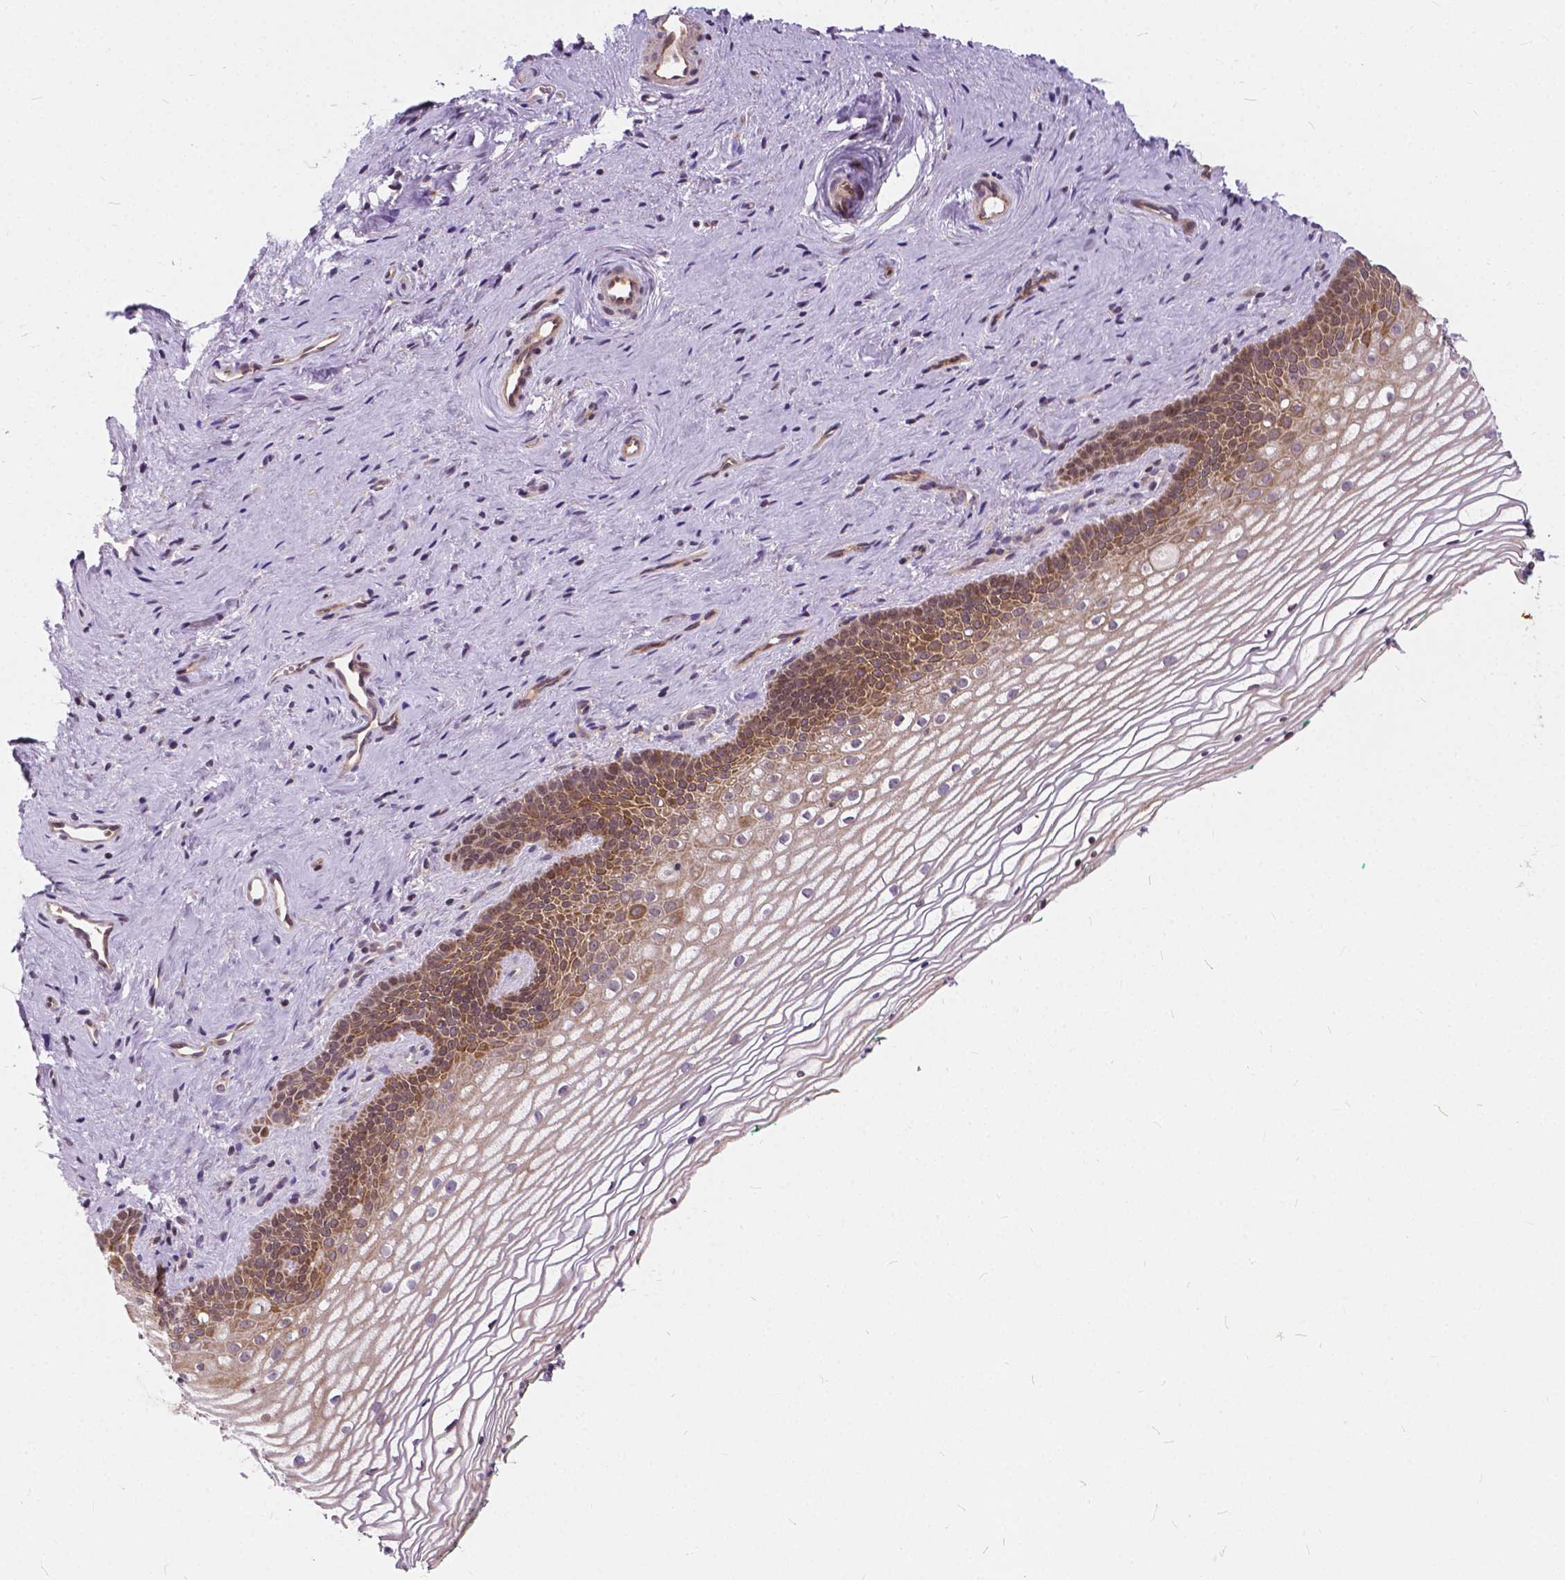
{"staining": {"intensity": "moderate", "quantity": "25%-75%", "location": "cytoplasmic/membranous"}, "tissue": "vagina", "cell_type": "Squamous epithelial cells", "image_type": "normal", "snomed": [{"axis": "morphology", "description": "Normal tissue, NOS"}, {"axis": "topography", "description": "Vagina"}], "caption": "The image demonstrates immunohistochemical staining of unremarkable vagina. There is moderate cytoplasmic/membranous positivity is present in about 25%-75% of squamous epithelial cells.", "gene": "INPP5E", "patient": {"sex": "female", "age": 44}}